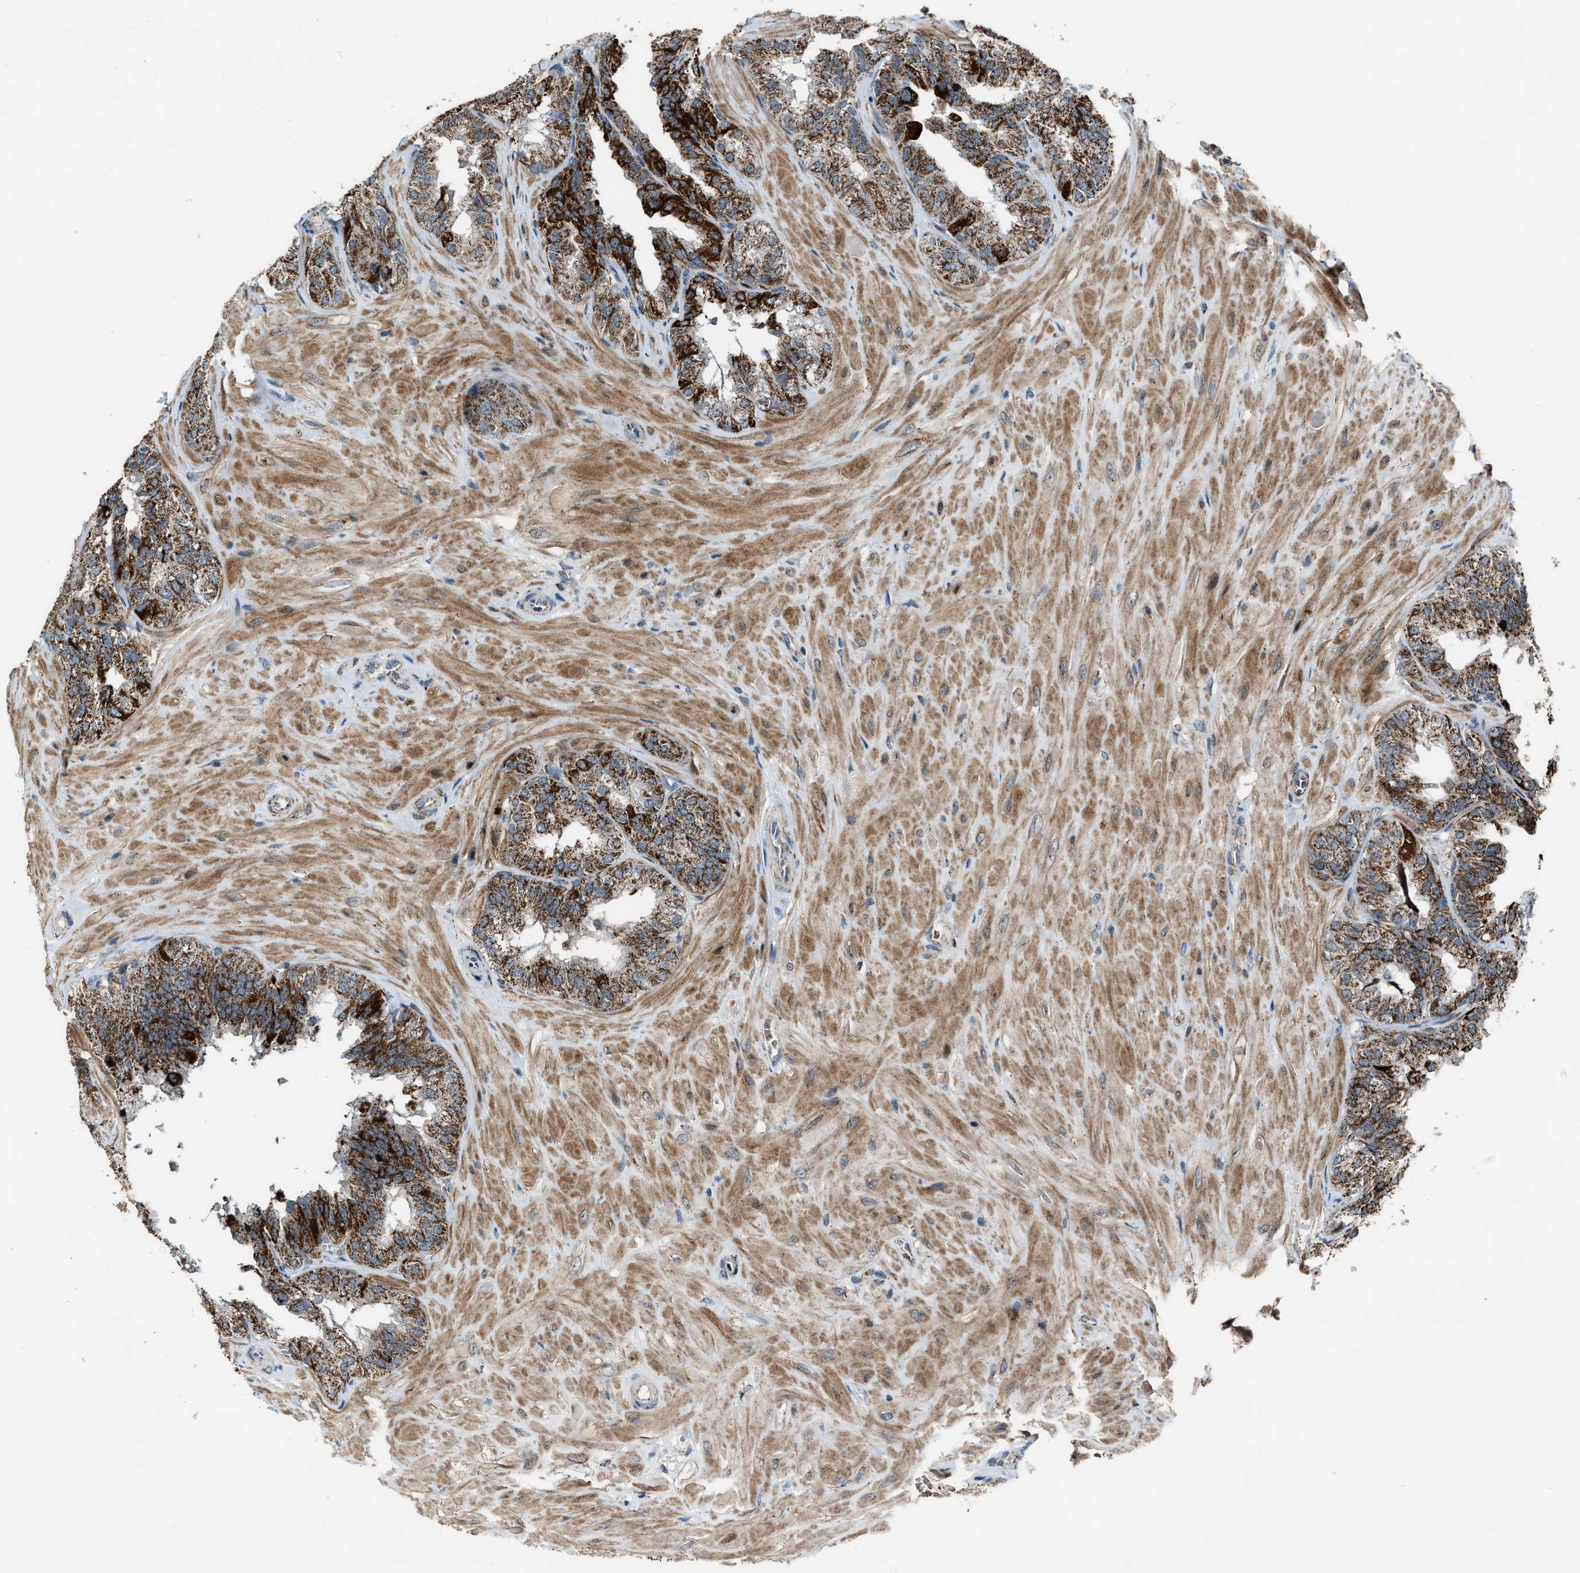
{"staining": {"intensity": "strong", "quantity": ">75%", "location": "cytoplasmic/membranous"}, "tissue": "seminal vesicle", "cell_type": "Glandular cells", "image_type": "normal", "snomed": [{"axis": "morphology", "description": "Normal tissue, NOS"}, {"axis": "topography", "description": "Prostate"}, {"axis": "topography", "description": "Seminal veicle"}], "caption": "Glandular cells demonstrate high levels of strong cytoplasmic/membranous positivity in about >75% of cells in benign seminal vesicle.", "gene": "CHN2", "patient": {"sex": "male", "age": 51}}